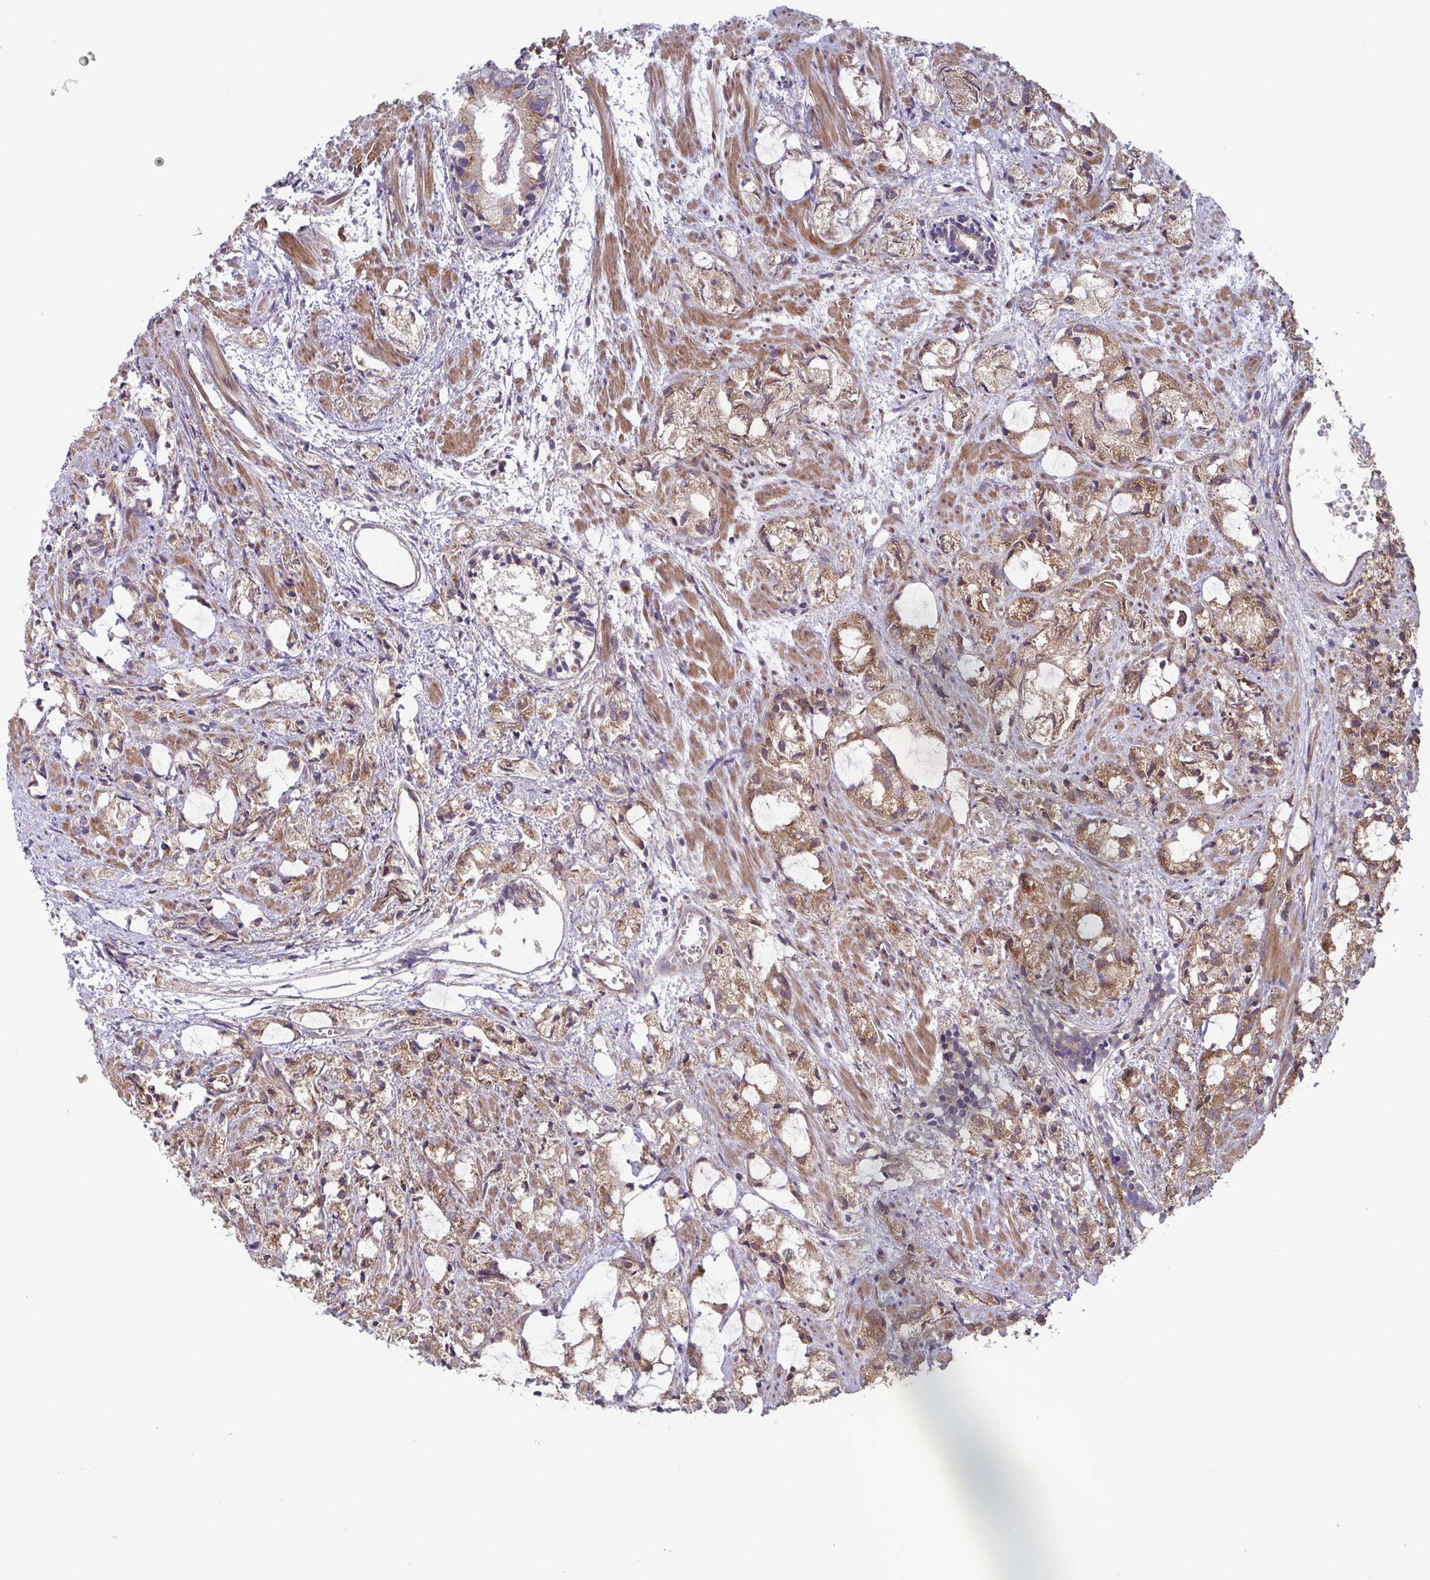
{"staining": {"intensity": "moderate", "quantity": ">75%", "location": "cytoplasmic/membranous"}, "tissue": "prostate cancer", "cell_type": "Tumor cells", "image_type": "cancer", "snomed": [{"axis": "morphology", "description": "Adenocarcinoma, High grade"}, {"axis": "topography", "description": "Prostate"}], "caption": "Adenocarcinoma (high-grade) (prostate) tissue exhibits moderate cytoplasmic/membranous positivity in approximately >75% of tumor cells, visualized by immunohistochemistry.", "gene": "COPB1", "patient": {"sex": "male", "age": 85}}